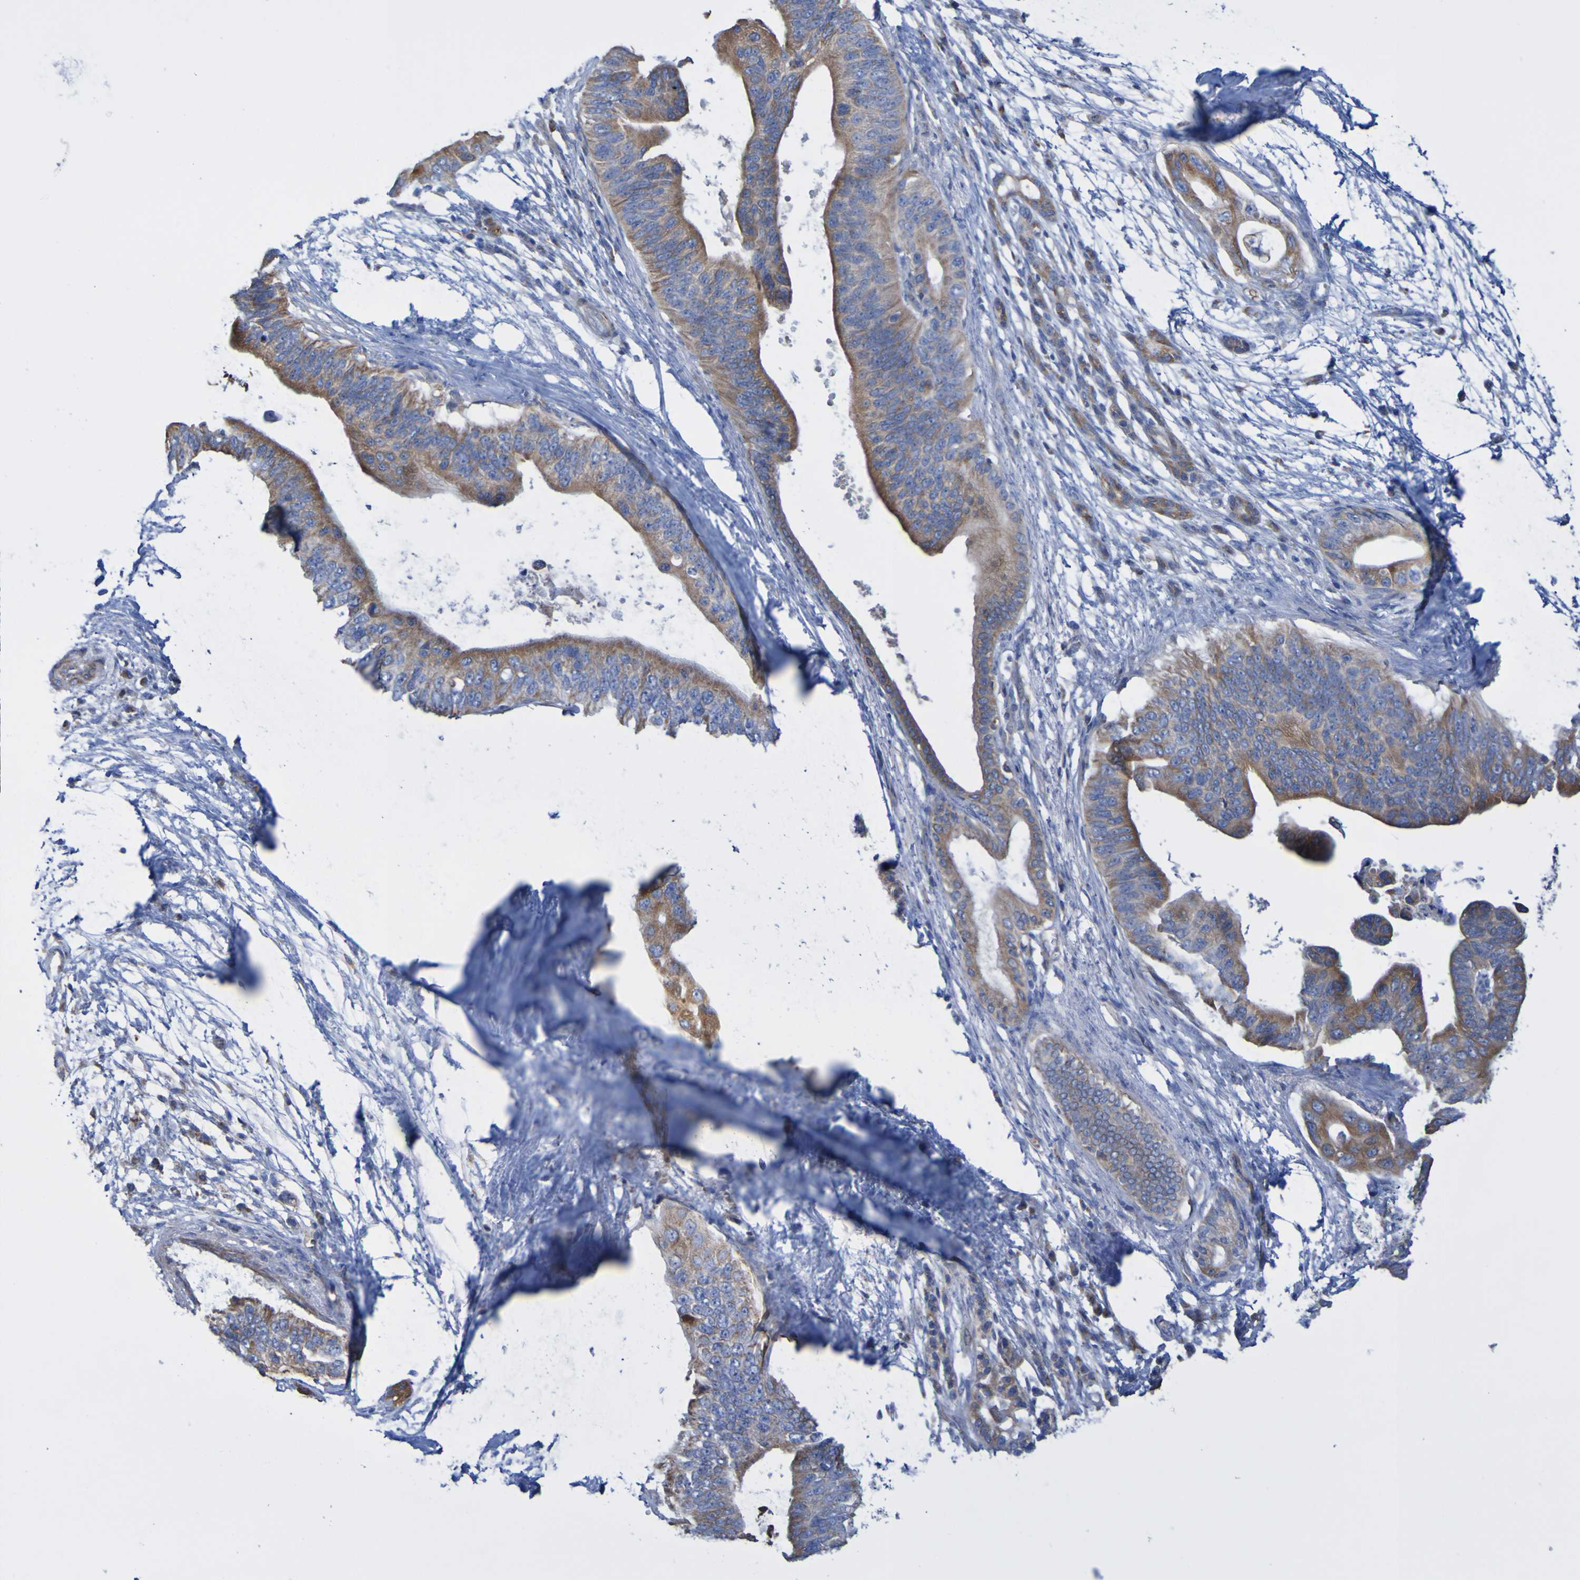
{"staining": {"intensity": "moderate", "quantity": ">75%", "location": "cytoplasmic/membranous"}, "tissue": "pancreatic cancer", "cell_type": "Tumor cells", "image_type": "cancer", "snomed": [{"axis": "morphology", "description": "Adenocarcinoma, NOS"}, {"axis": "topography", "description": "Pancreas"}], "caption": "The histopathology image exhibits staining of adenocarcinoma (pancreatic), revealing moderate cytoplasmic/membranous protein staining (brown color) within tumor cells.", "gene": "CNTN2", "patient": {"sex": "male", "age": 77}}